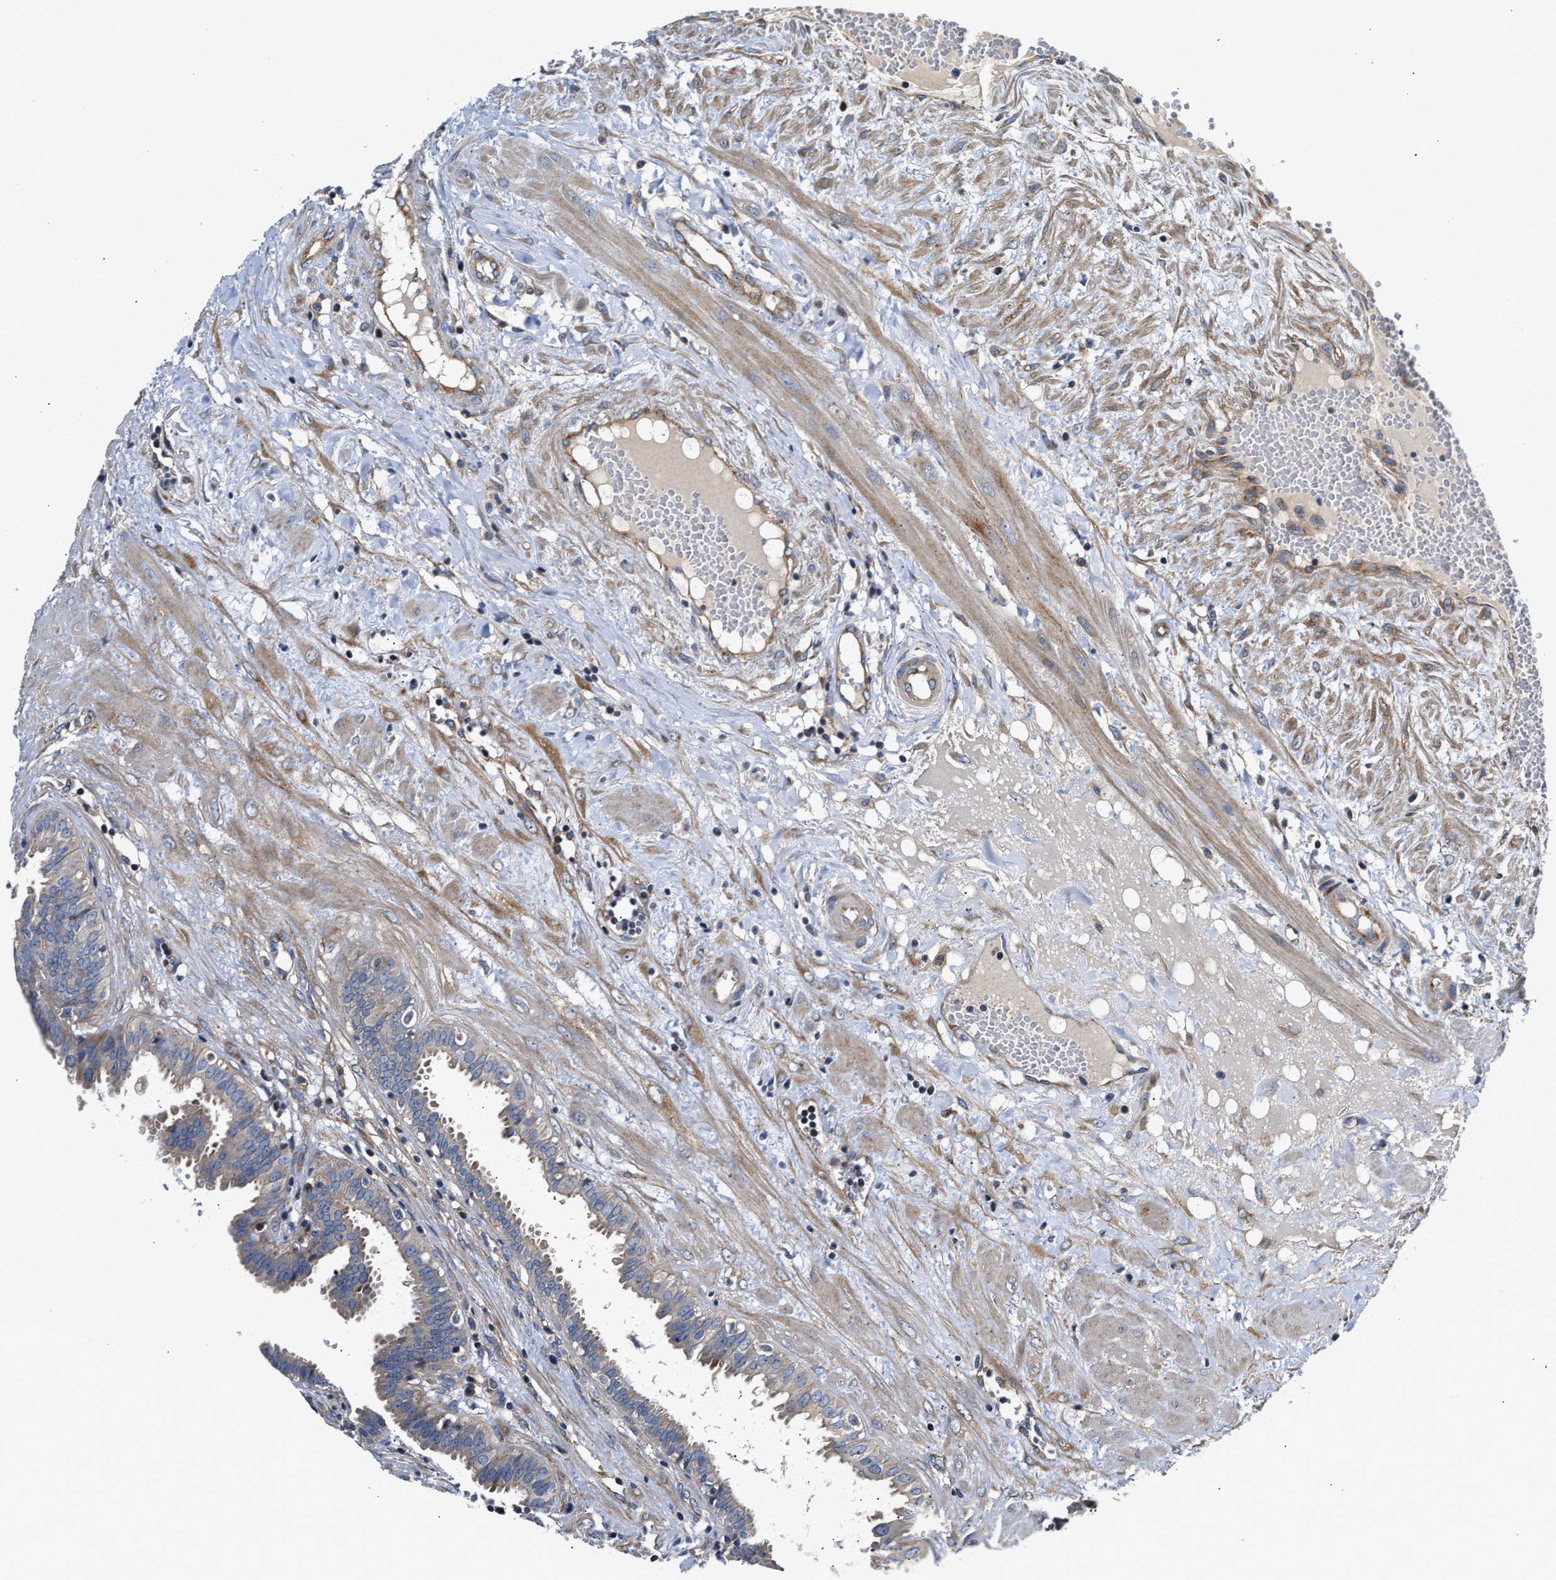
{"staining": {"intensity": "weak", "quantity": "<25%", "location": "cytoplasmic/membranous"}, "tissue": "seminal vesicle", "cell_type": "Glandular cells", "image_type": "normal", "snomed": [{"axis": "morphology", "description": "Normal tissue, NOS"}, {"axis": "morphology", "description": "Adenocarcinoma, High grade"}, {"axis": "topography", "description": "Prostate"}, {"axis": "topography", "description": "Seminal veicle"}], "caption": "High power microscopy histopathology image of an immunohistochemistry image of unremarkable seminal vesicle, revealing no significant expression in glandular cells. (DAB IHC visualized using brightfield microscopy, high magnification).", "gene": "TEX2", "patient": {"sex": "male", "age": 55}}